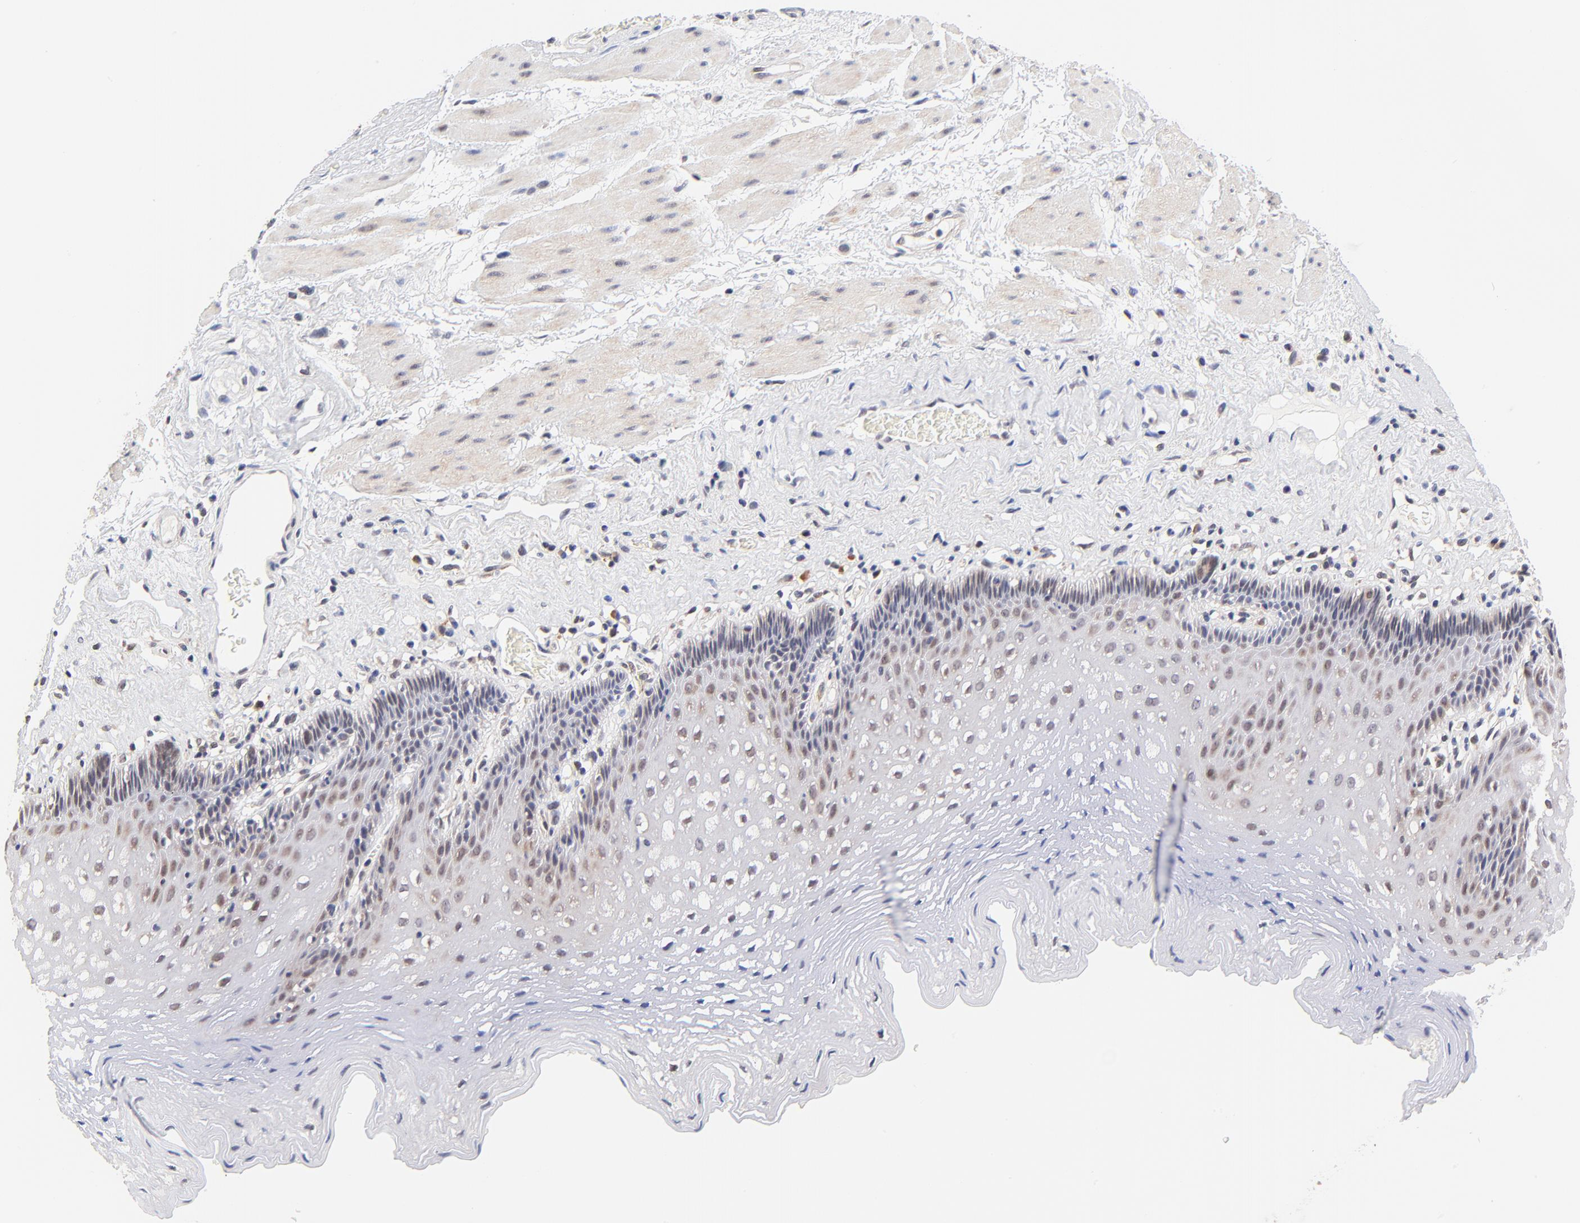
{"staining": {"intensity": "moderate", "quantity": "25%-75%", "location": "cytoplasmic/membranous,nuclear"}, "tissue": "esophagus", "cell_type": "Squamous epithelial cells", "image_type": "normal", "snomed": [{"axis": "morphology", "description": "Normal tissue, NOS"}, {"axis": "topography", "description": "Esophagus"}], "caption": "Immunohistochemical staining of benign human esophagus displays 25%-75% levels of moderate cytoplasmic/membranous,nuclear protein staining in about 25%-75% of squamous epithelial cells.", "gene": "TXNL1", "patient": {"sex": "female", "age": 70}}